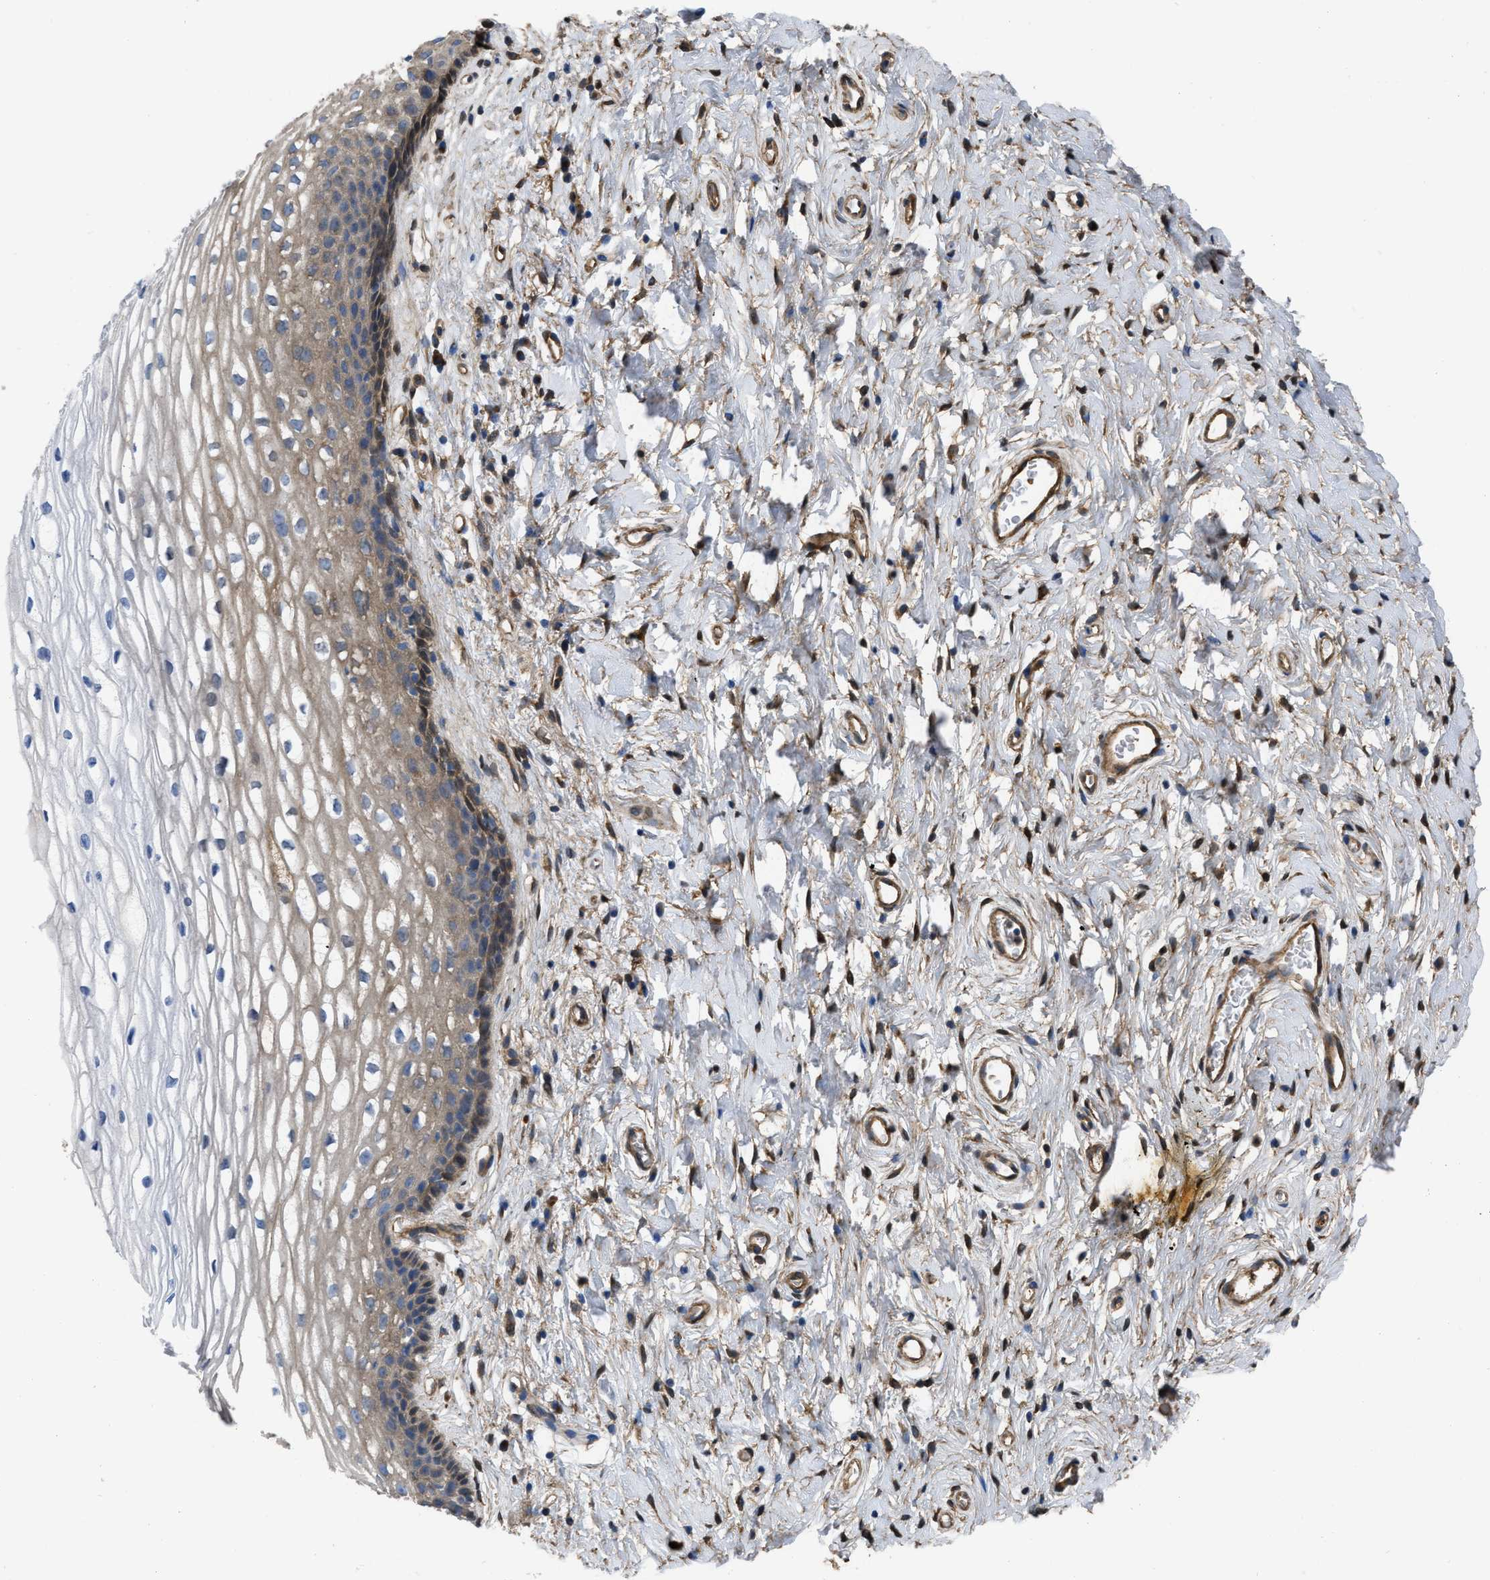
{"staining": {"intensity": "weak", "quantity": ">75%", "location": "cytoplasmic/membranous"}, "tissue": "cervix", "cell_type": "Squamous epithelial cells", "image_type": "normal", "snomed": [{"axis": "morphology", "description": "Normal tissue, NOS"}, {"axis": "topography", "description": "Cervix"}], "caption": "High-magnification brightfield microscopy of normal cervix stained with DAB (3,3'-diaminobenzidine) (brown) and counterstained with hematoxylin (blue). squamous epithelial cells exhibit weak cytoplasmic/membranous positivity is present in about>75% of cells.", "gene": "TRIOBP", "patient": {"sex": "female", "age": 77}}